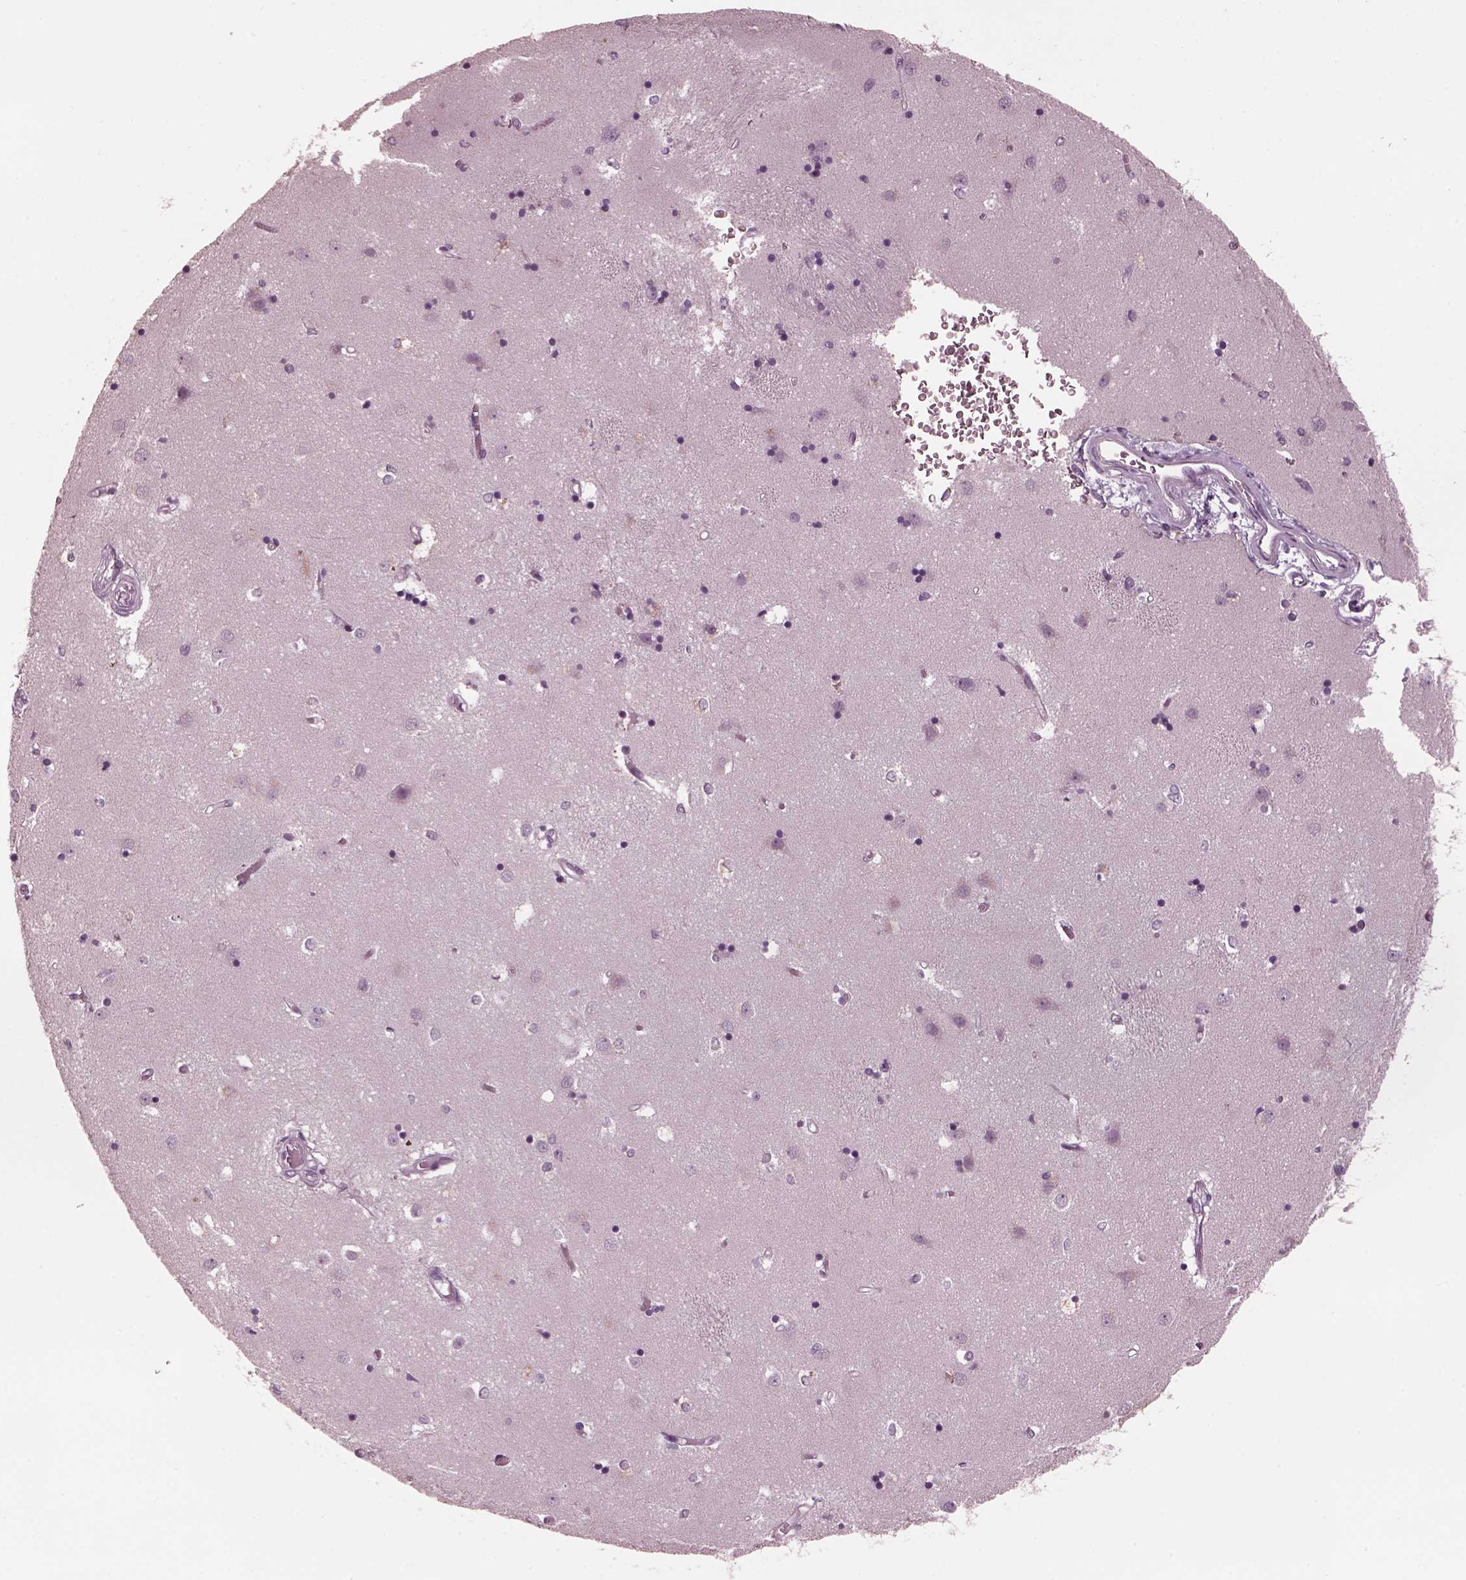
{"staining": {"intensity": "negative", "quantity": "none", "location": "none"}, "tissue": "caudate", "cell_type": "Glial cells", "image_type": "normal", "snomed": [{"axis": "morphology", "description": "Normal tissue, NOS"}, {"axis": "topography", "description": "Lateral ventricle wall"}], "caption": "Normal caudate was stained to show a protein in brown. There is no significant expression in glial cells. (Stains: DAB (3,3'-diaminobenzidine) immunohistochemistry with hematoxylin counter stain, Microscopy: brightfield microscopy at high magnification).", "gene": "CGA", "patient": {"sex": "male", "age": 54}}